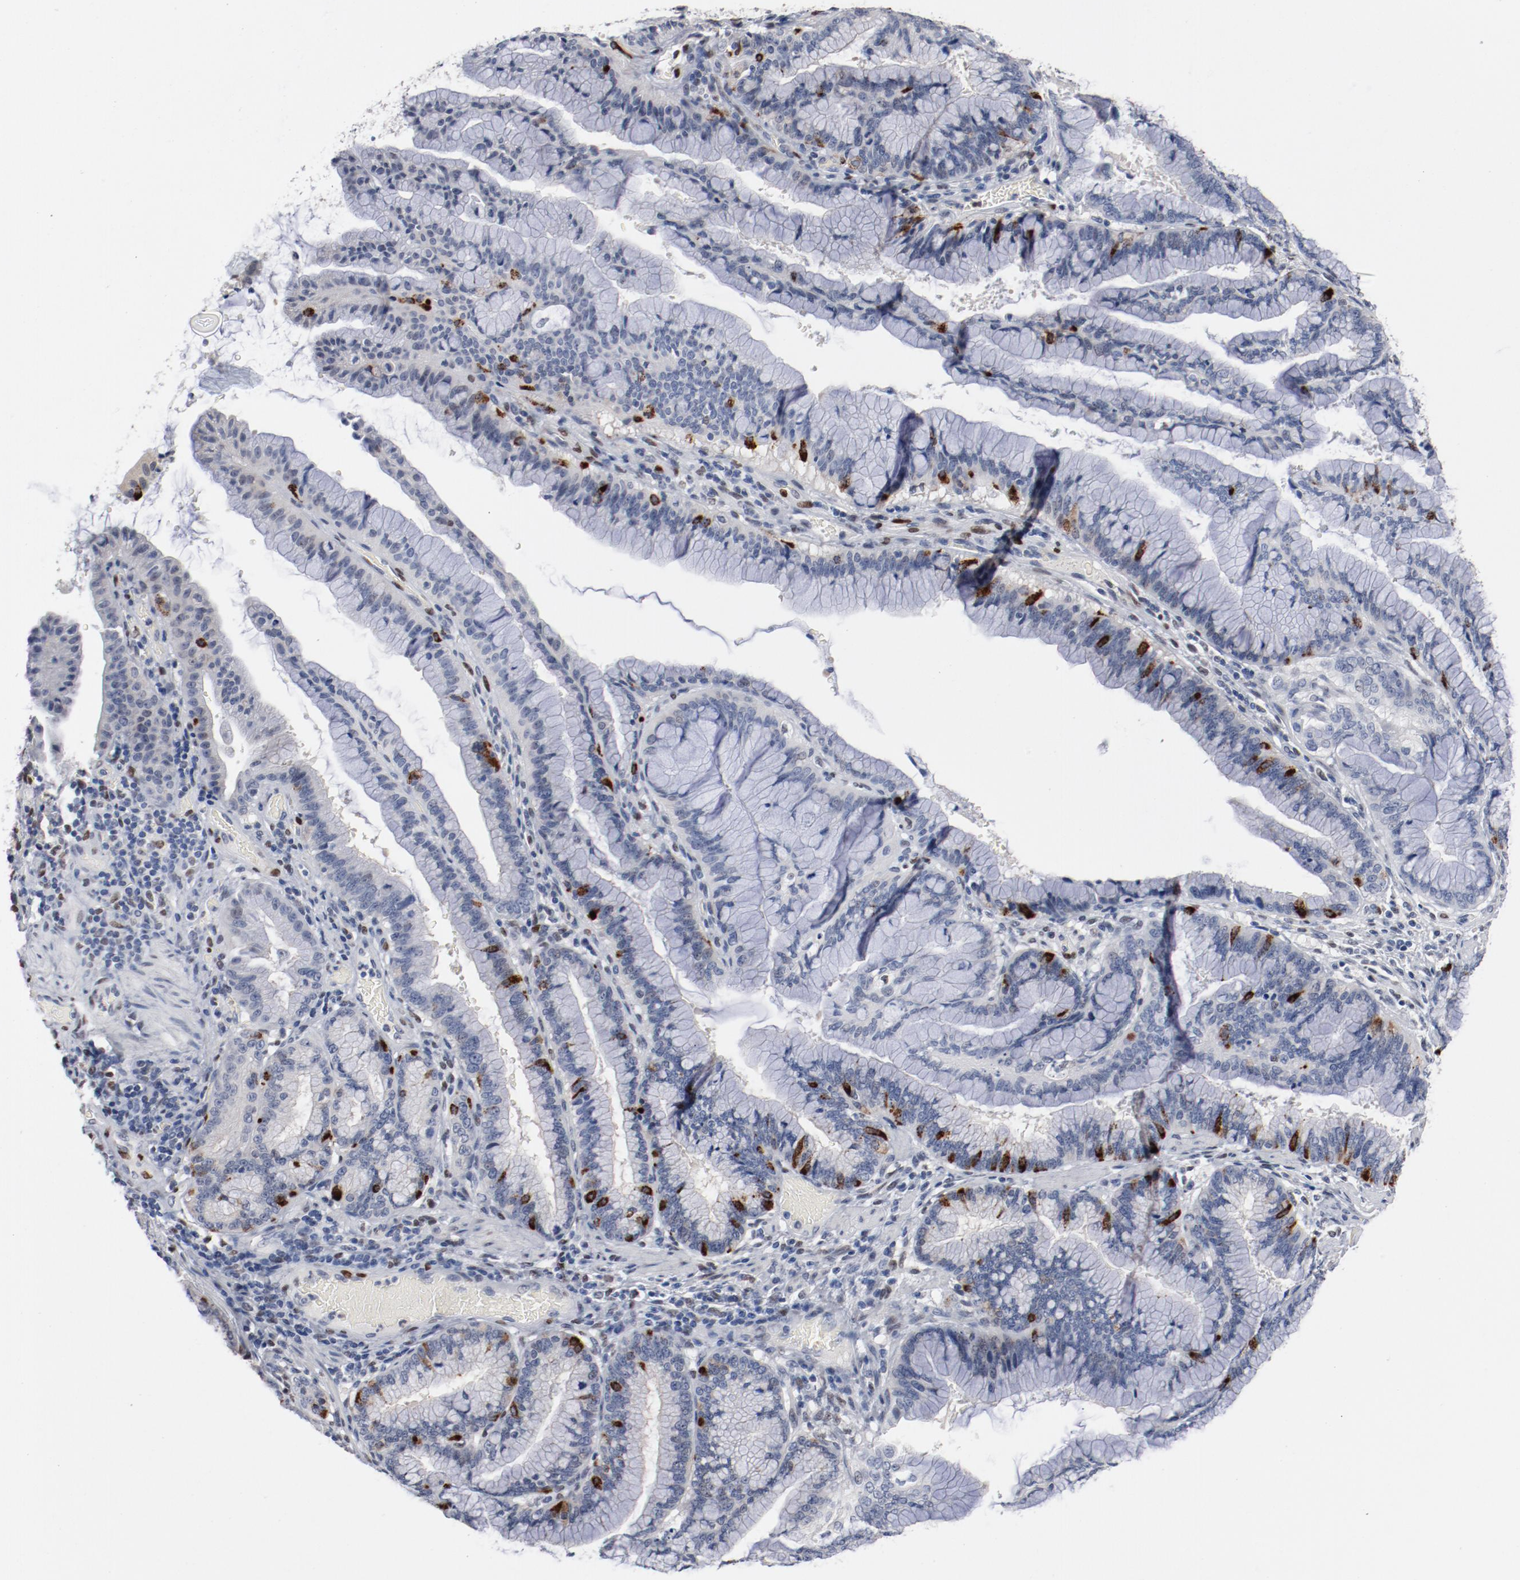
{"staining": {"intensity": "strong", "quantity": "<25%", "location": "cytoplasmic/membranous"}, "tissue": "pancreatic cancer", "cell_type": "Tumor cells", "image_type": "cancer", "snomed": [{"axis": "morphology", "description": "Adenocarcinoma, NOS"}, {"axis": "topography", "description": "Pancreas"}], "caption": "A high-resolution micrograph shows immunohistochemistry staining of adenocarcinoma (pancreatic), which demonstrates strong cytoplasmic/membranous positivity in about <25% of tumor cells.", "gene": "ZEB2", "patient": {"sex": "female", "age": 64}}